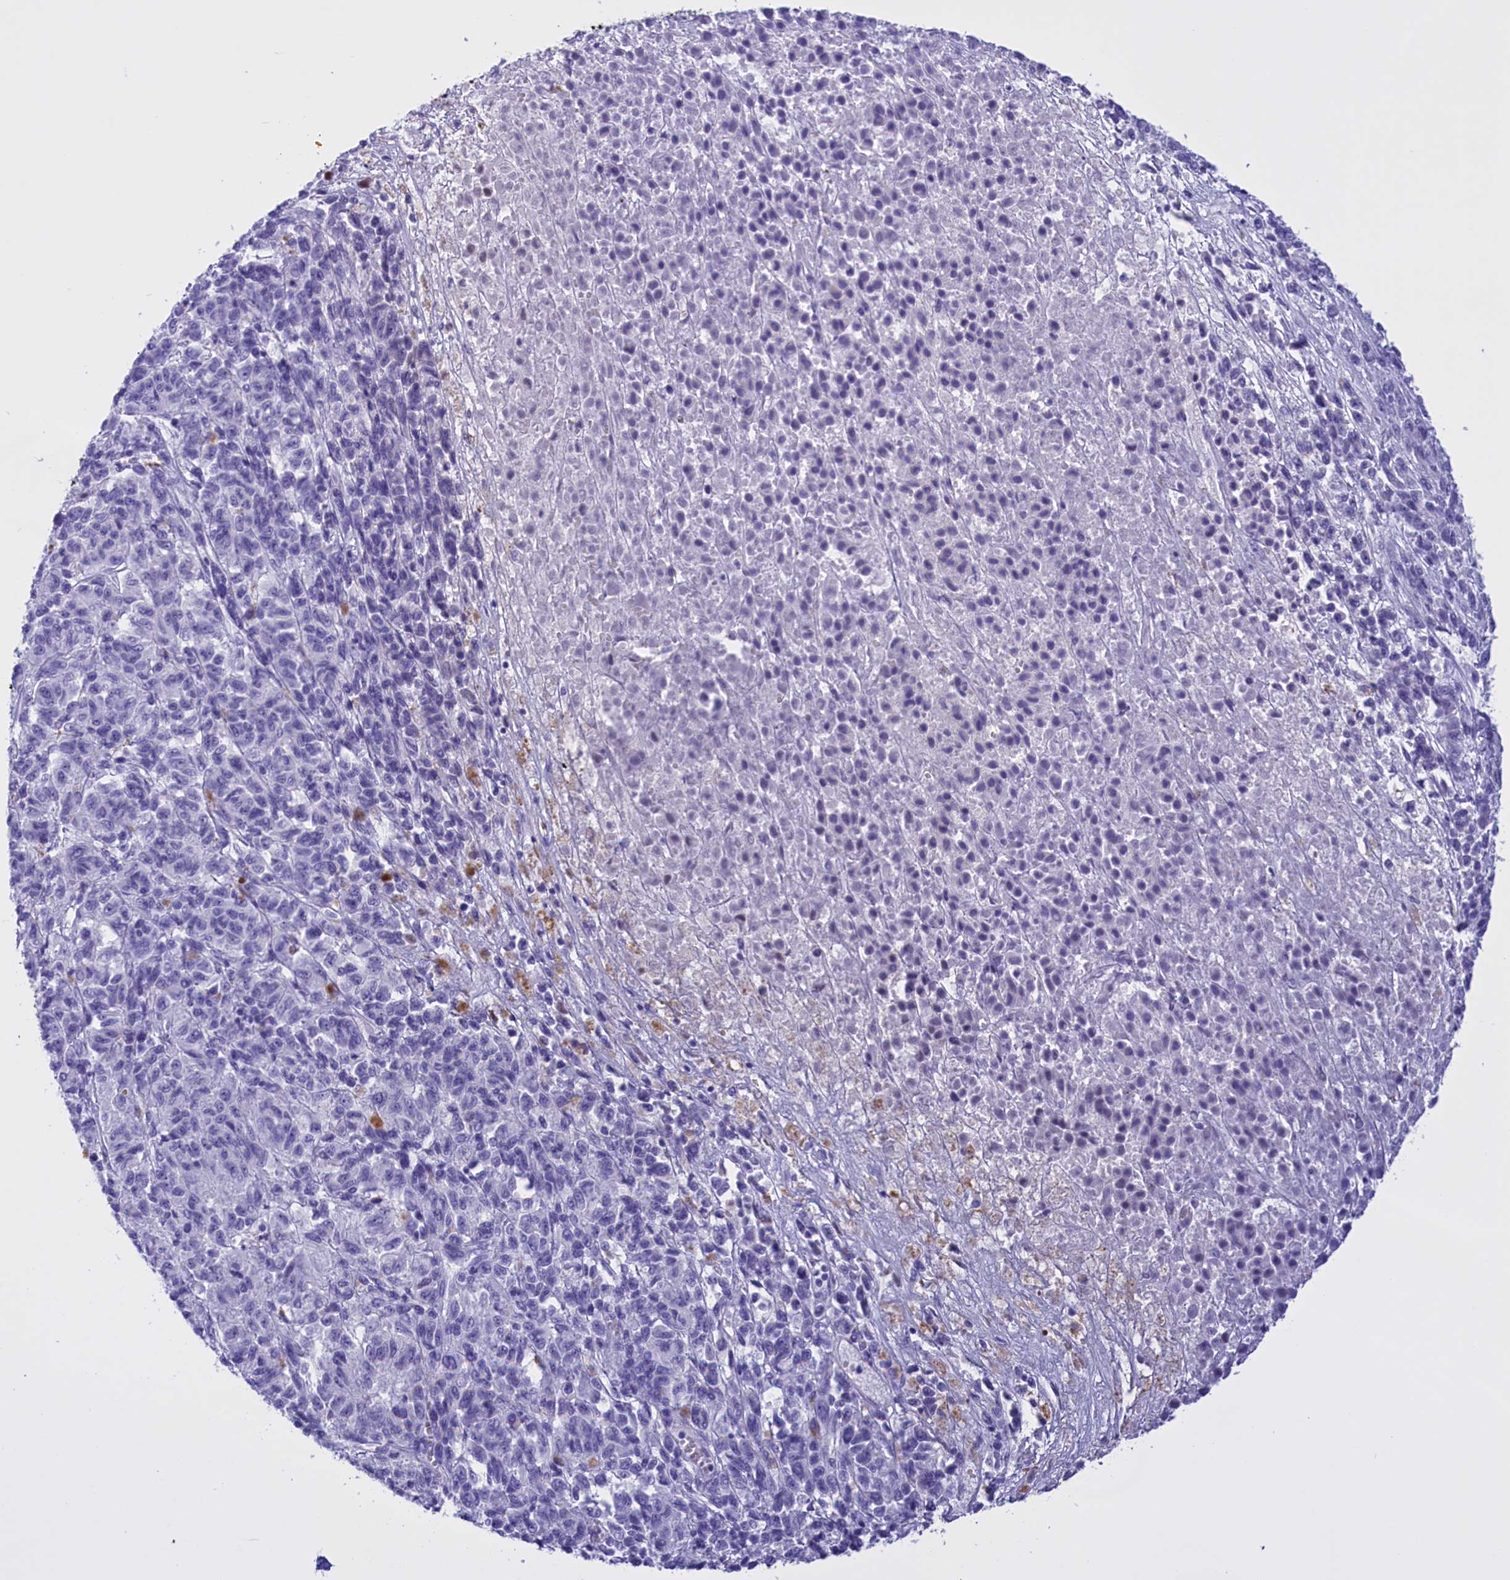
{"staining": {"intensity": "negative", "quantity": "none", "location": "none"}, "tissue": "melanoma", "cell_type": "Tumor cells", "image_type": "cancer", "snomed": [{"axis": "morphology", "description": "Malignant melanoma, Metastatic site"}, {"axis": "topography", "description": "Lung"}], "caption": "The micrograph reveals no significant expression in tumor cells of melanoma.", "gene": "BRI3", "patient": {"sex": "male", "age": 64}}